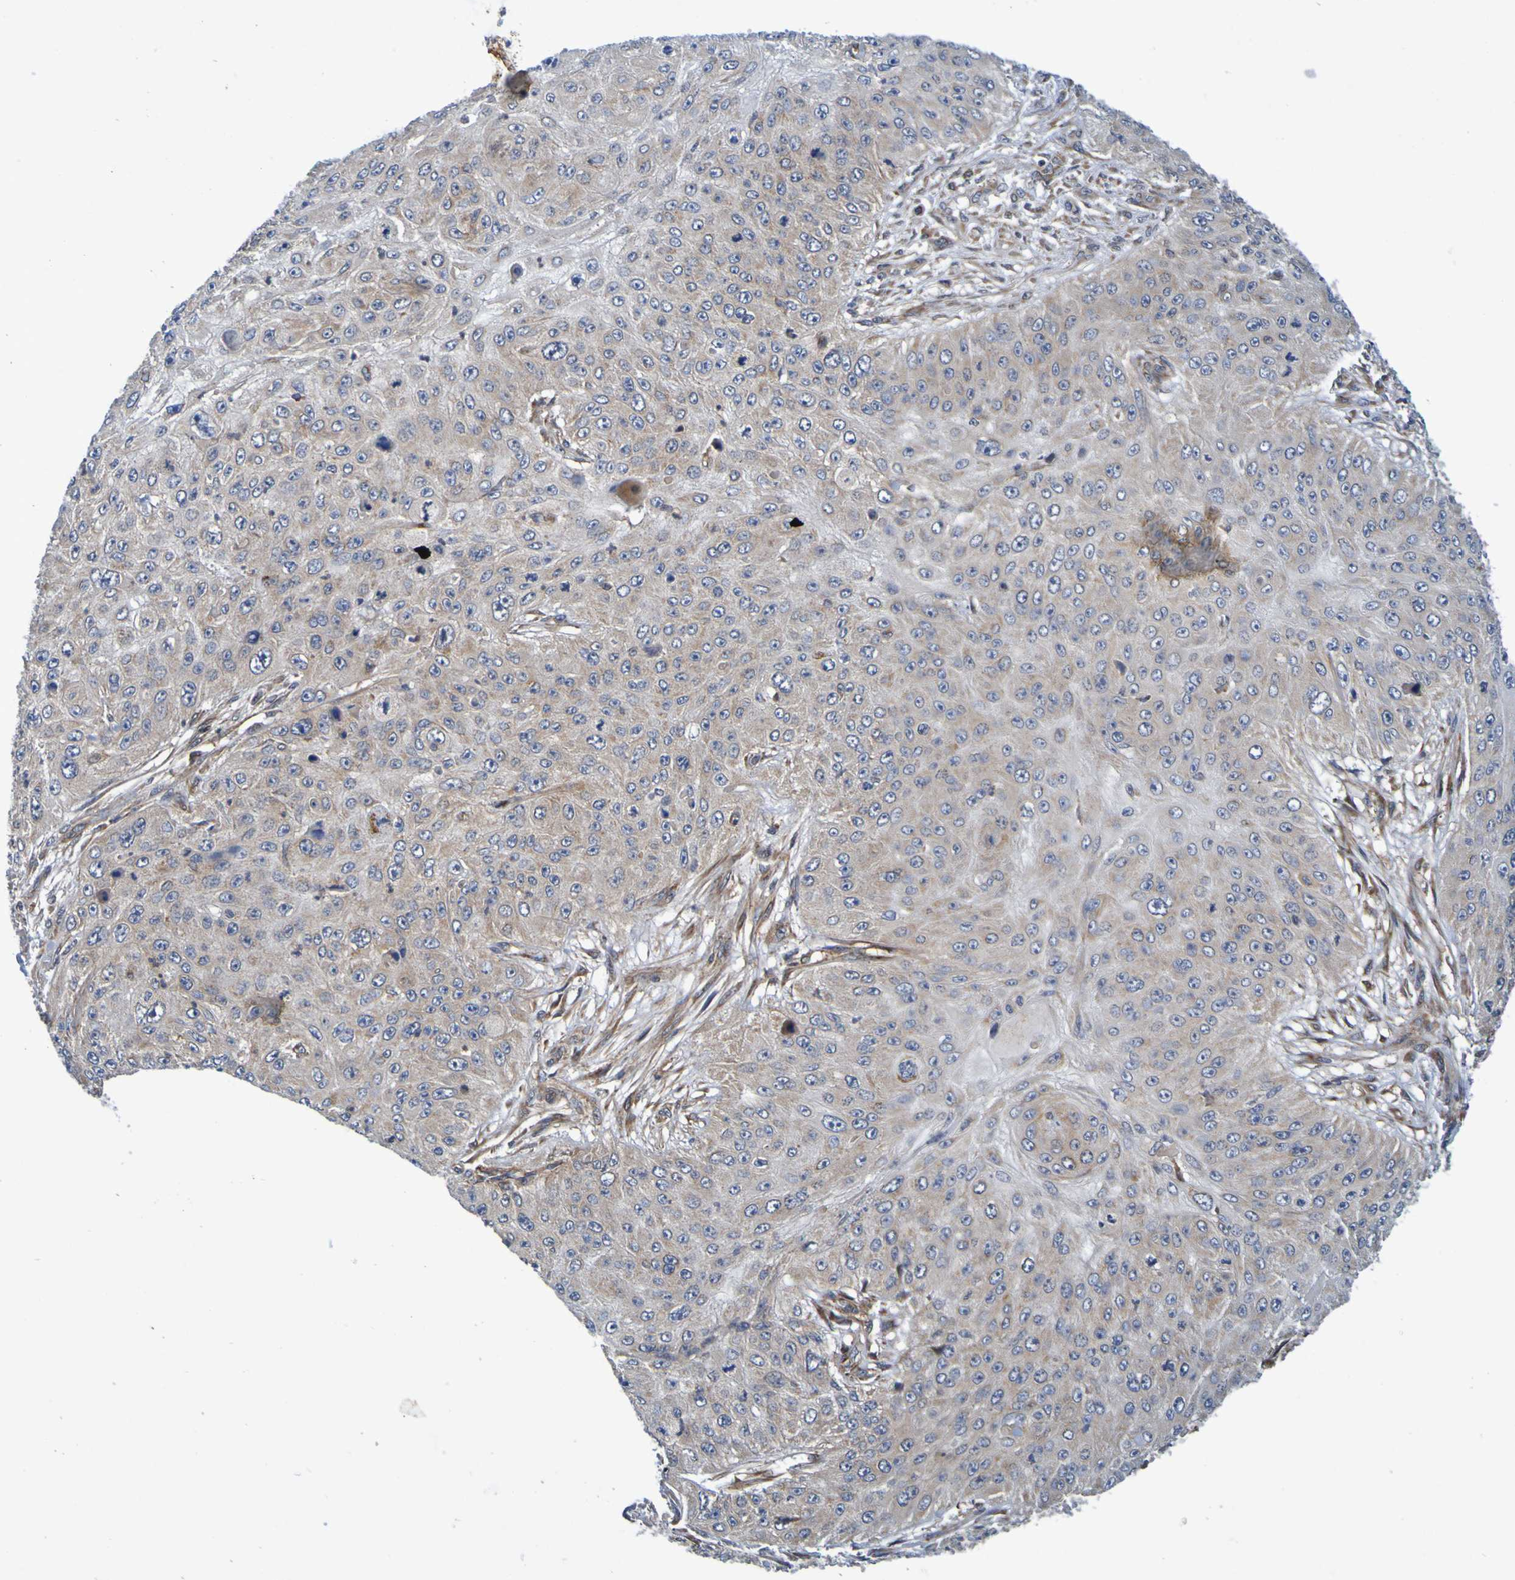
{"staining": {"intensity": "moderate", "quantity": ">75%", "location": "cytoplasmic/membranous"}, "tissue": "skin cancer", "cell_type": "Tumor cells", "image_type": "cancer", "snomed": [{"axis": "morphology", "description": "Squamous cell carcinoma, NOS"}, {"axis": "topography", "description": "Skin"}], "caption": "There is medium levels of moderate cytoplasmic/membranous expression in tumor cells of skin cancer (squamous cell carcinoma), as demonstrated by immunohistochemical staining (brown color).", "gene": "CCDC51", "patient": {"sex": "female", "age": 80}}